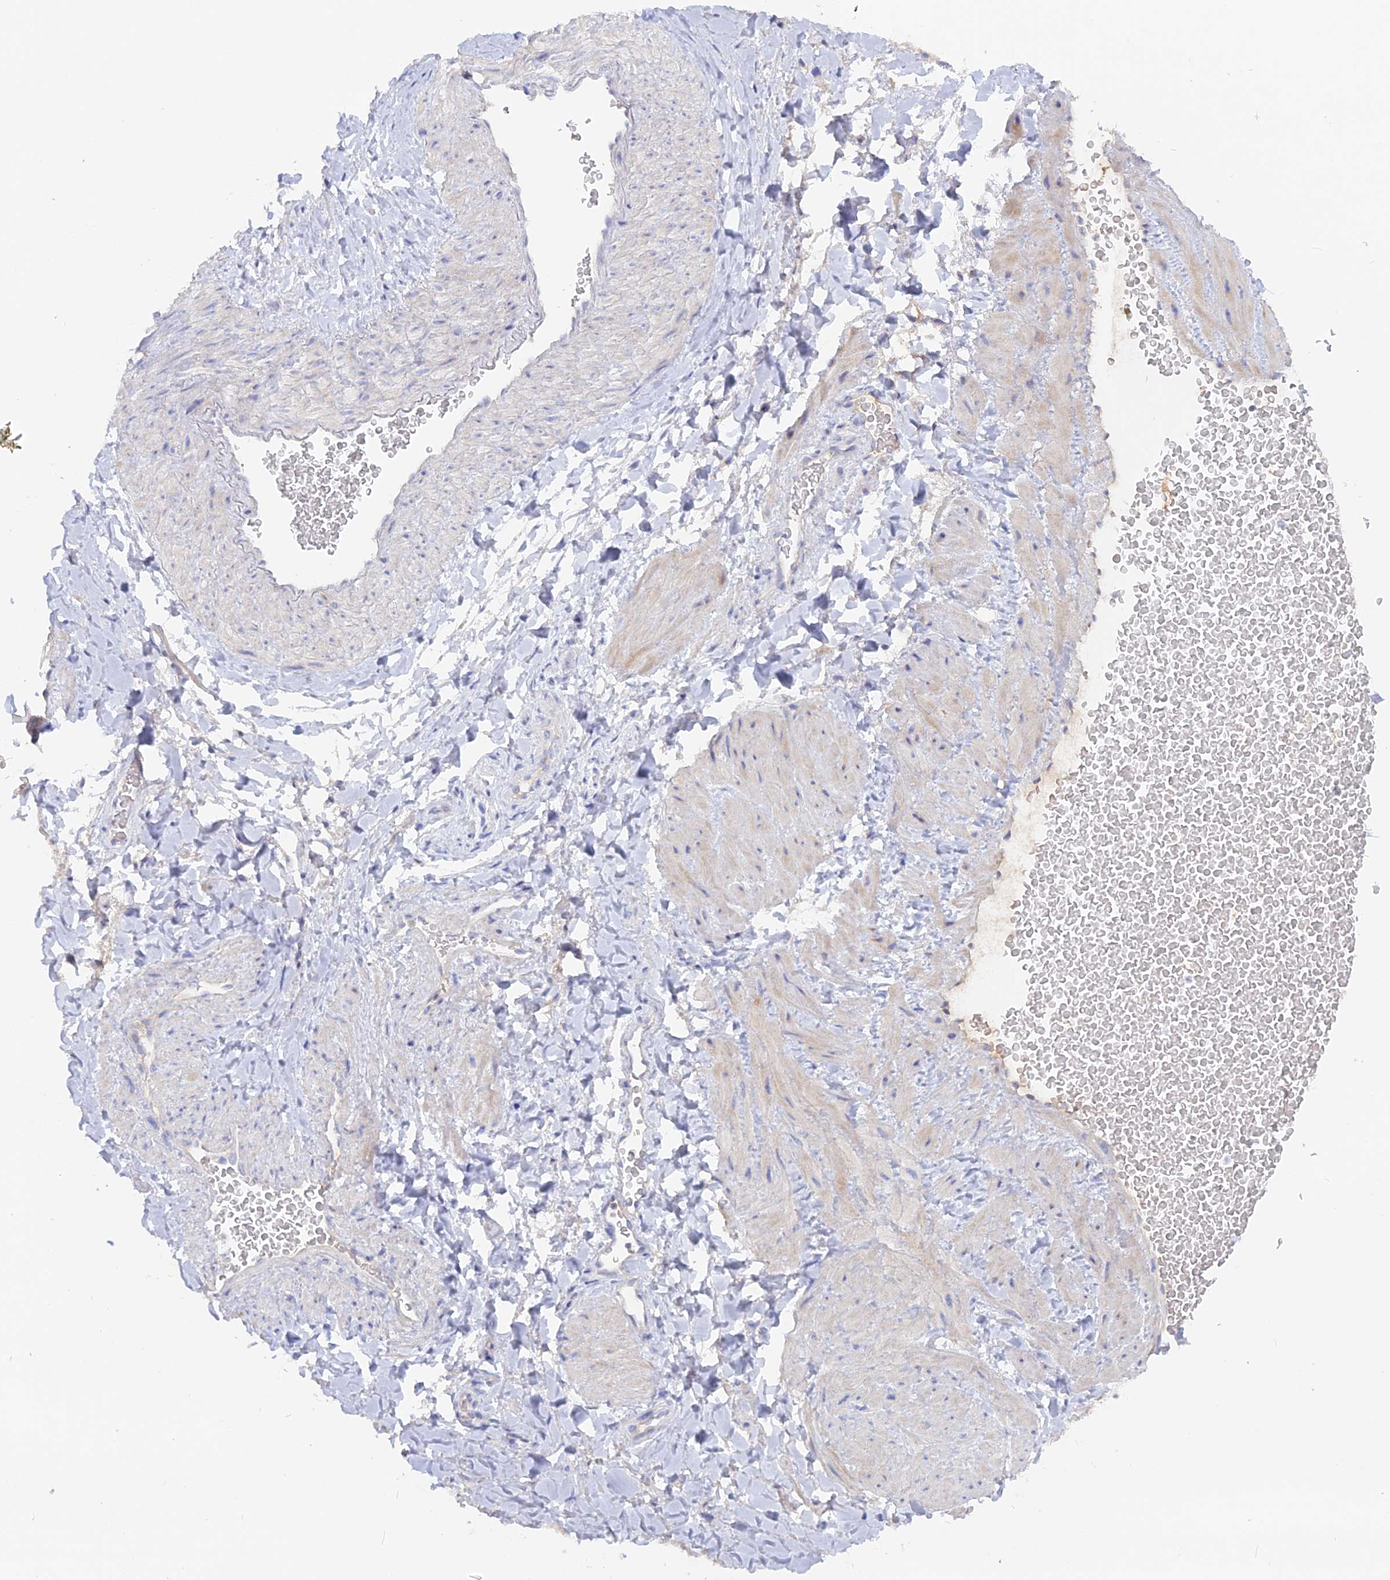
{"staining": {"intensity": "negative", "quantity": "none", "location": "none"}, "tissue": "adipose tissue", "cell_type": "Adipocytes", "image_type": "normal", "snomed": [{"axis": "morphology", "description": "Normal tissue, NOS"}, {"axis": "topography", "description": "Soft tissue"}, {"axis": "topography", "description": "Vascular tissue"}], "caption": "DAB immunohistochemical staining of unremarkable adipose tissue shows no significant staining in adipocytes. (Brightfield microscopy of DAB IHC at high magnification).", "gene": "ADGRA1", "patient": {"sex": "male", "age": 54}}